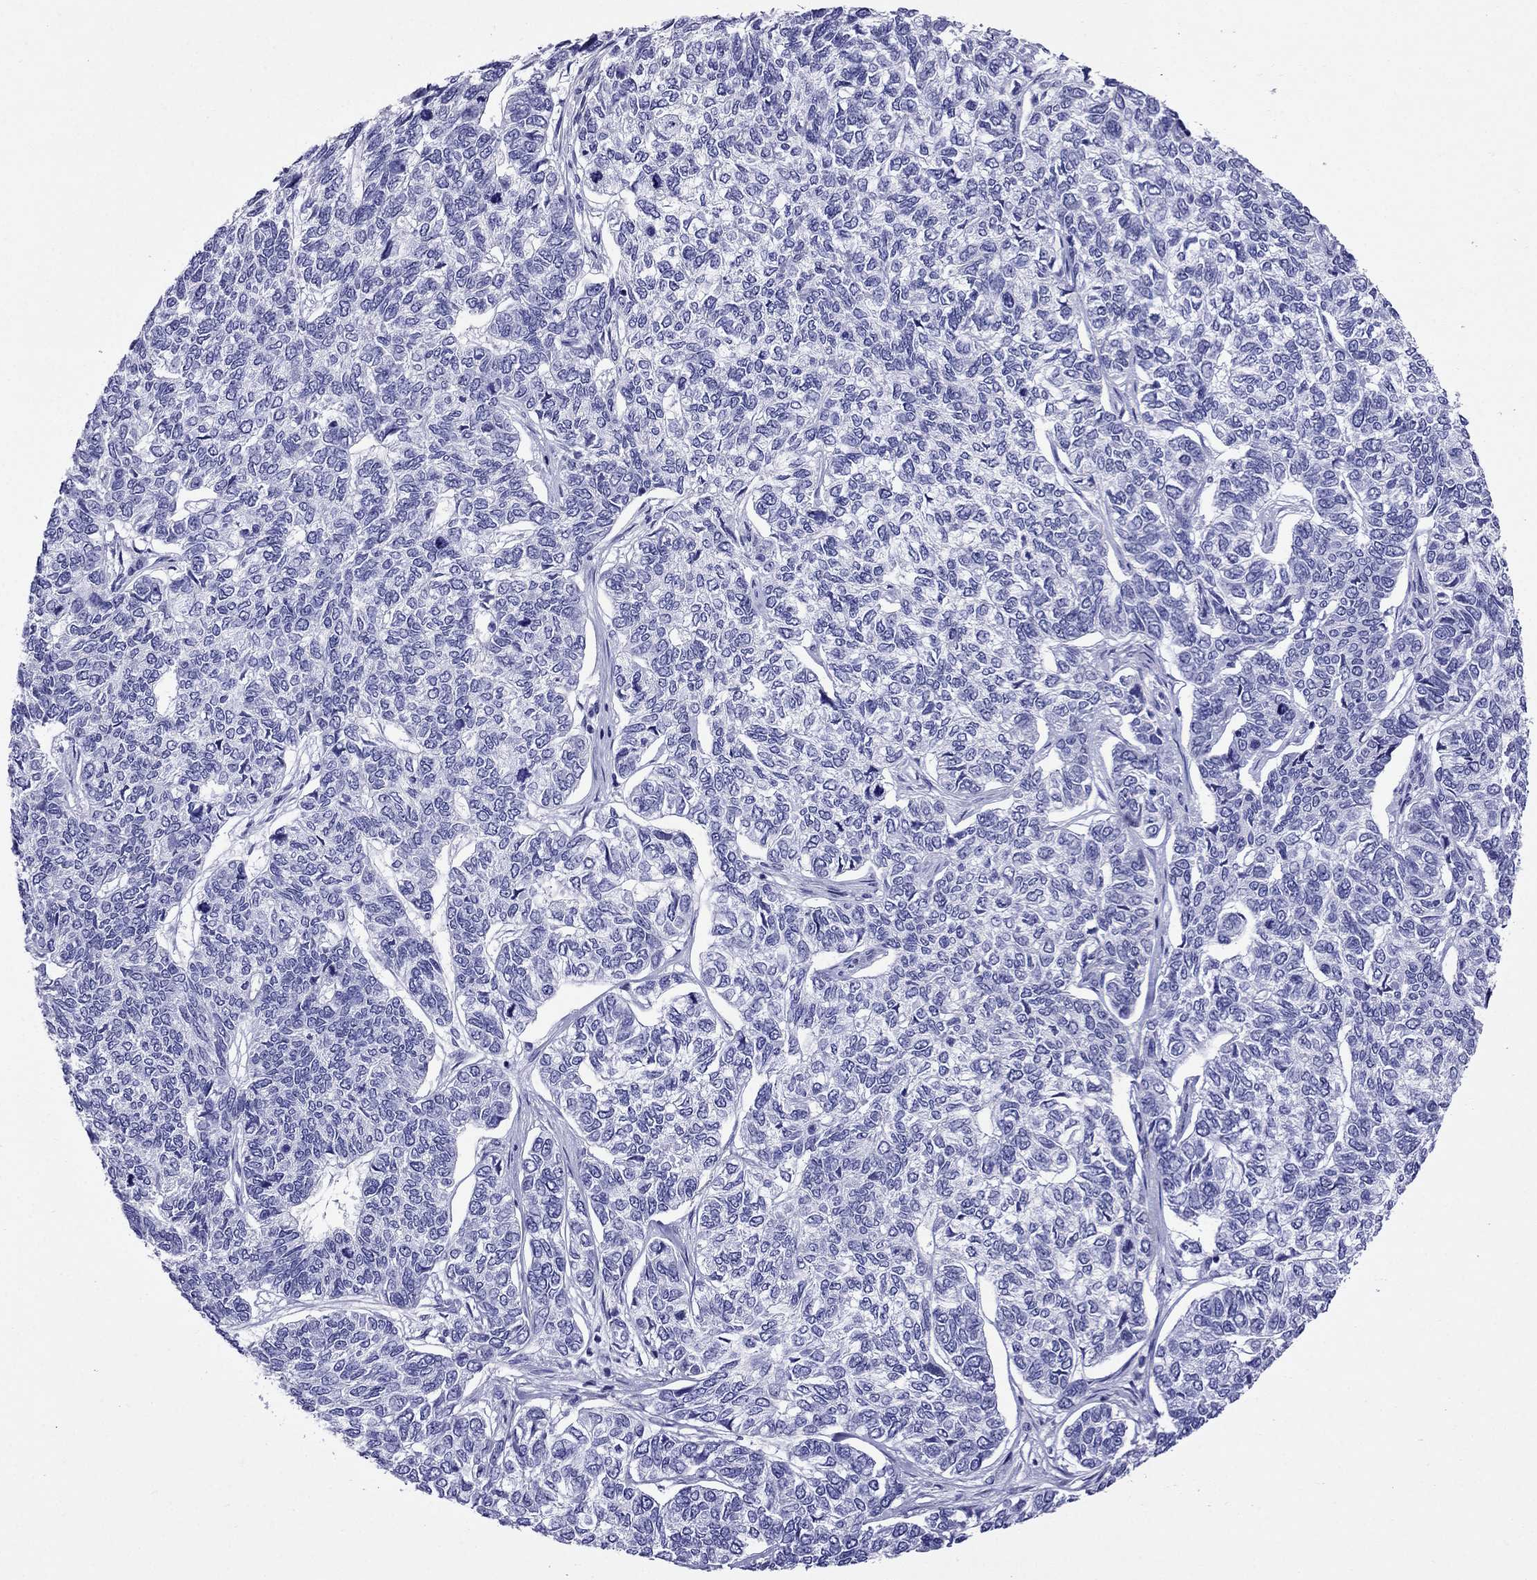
{"staining": {"intensity": "negative", "quantity": "none", "location": "none"}, "tissue": "skin cancer", "cell_type": "Tumor cells", "image_type": "cancer", "snomed": [{"axis": "morphology", "description": "Basal cell carcinoma"}, {"axis": "topography", "description": "Skin"}], "caption": "Human skin cancer stained for a protein using immunohistochemistry displays no expression in tumor cells.", "gene": "CRYBA1", "patient": {"sex": "female", "age": 65}}